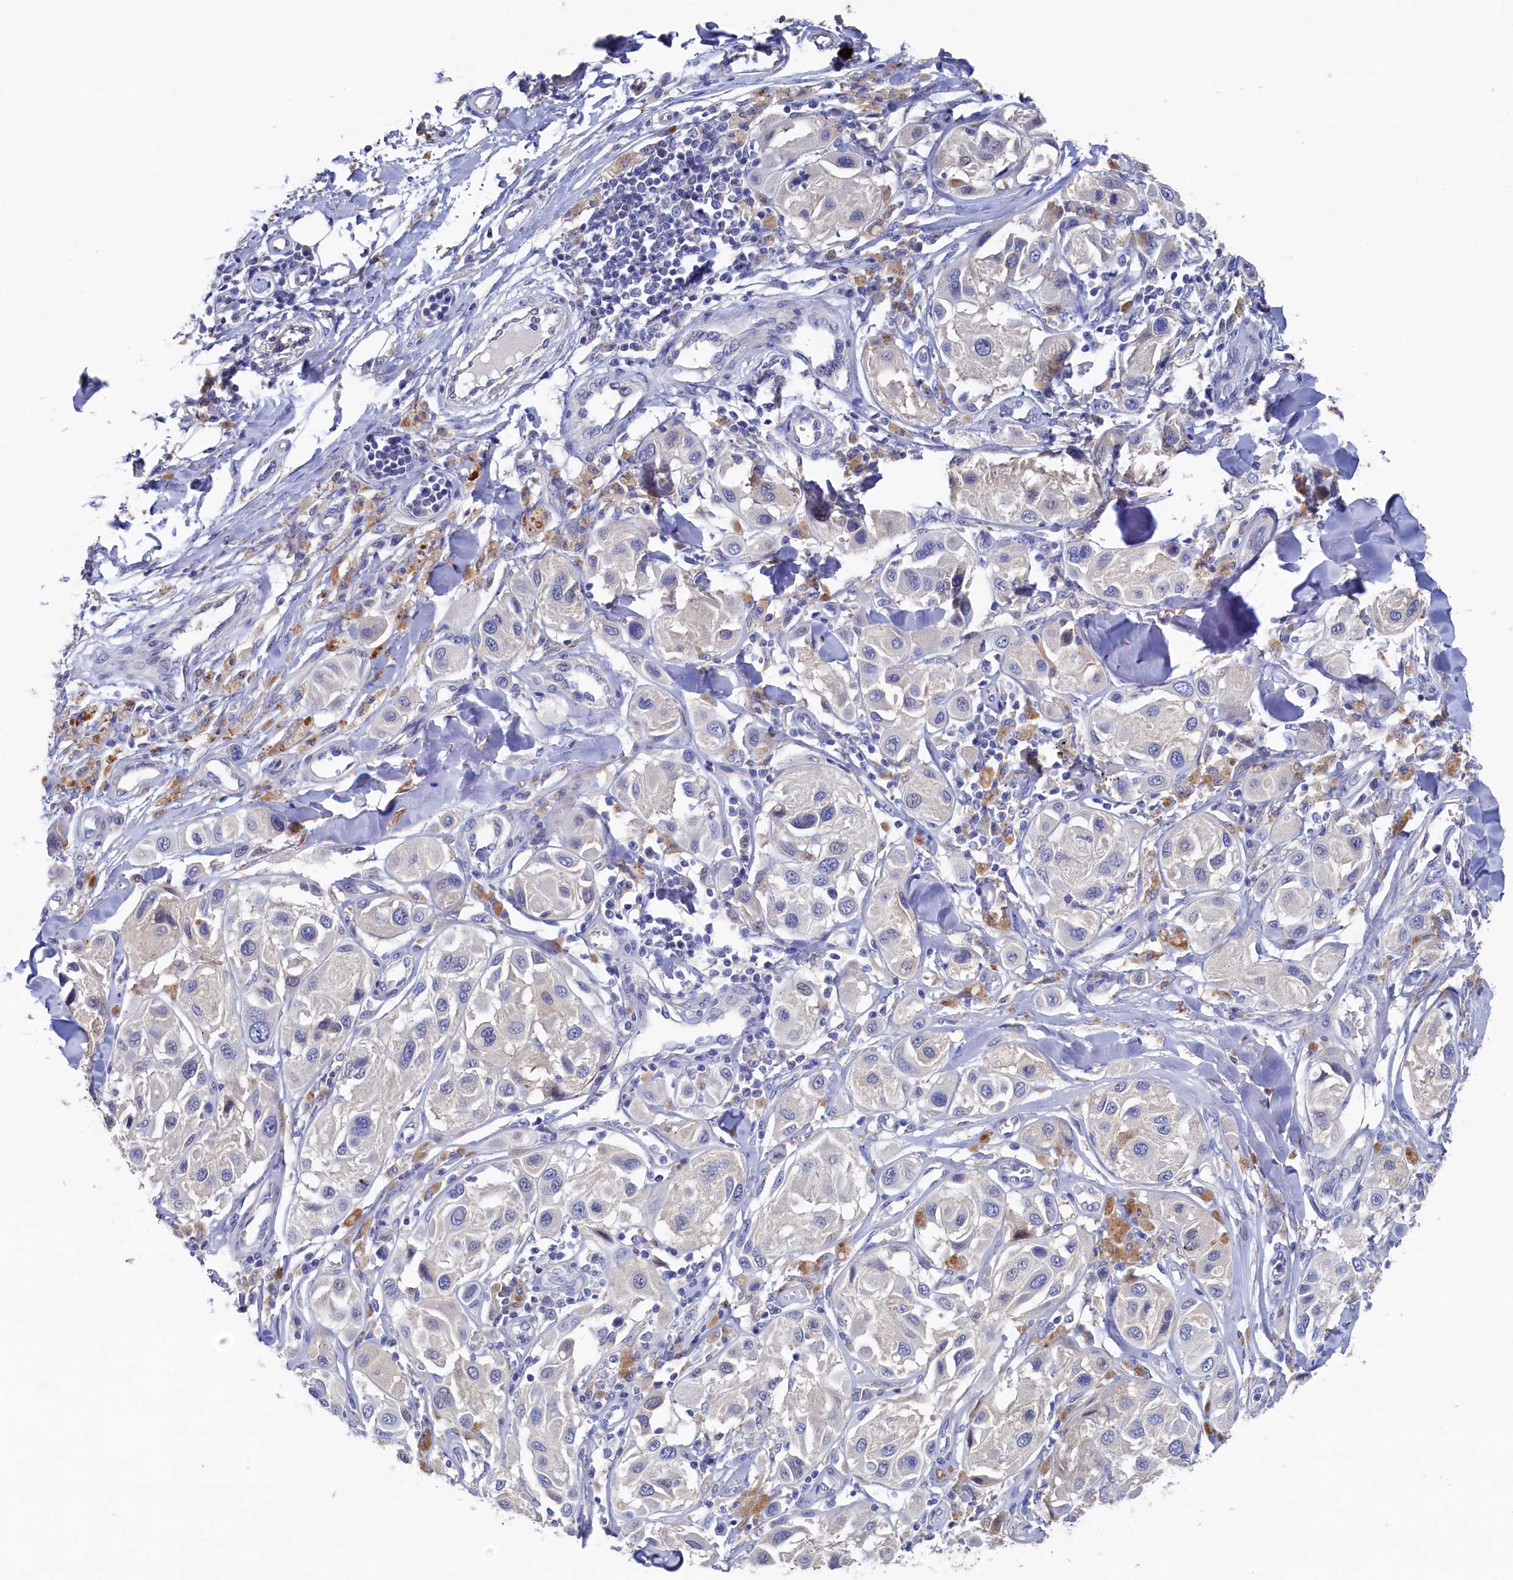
{"staining": {"intensity": "negative", "quantity": "none", "location": "none"}, "tissue": "melanoma", "cell_type": "Tumor cells", "image_type": "cancer", "snomed": [{"axis": "morphology", "description": "Malignant melanoma, Metastatic site"}, {"axis": "topography", "description": "Skin"}], "caption": "This image is of melanoma stained with IHC to label a protein in brown with the nuclei are counter-stained blue. There is no positivity in tumor cells.", "gene": "CBLIF", "patient": {"sex": "male", "age": 41}}